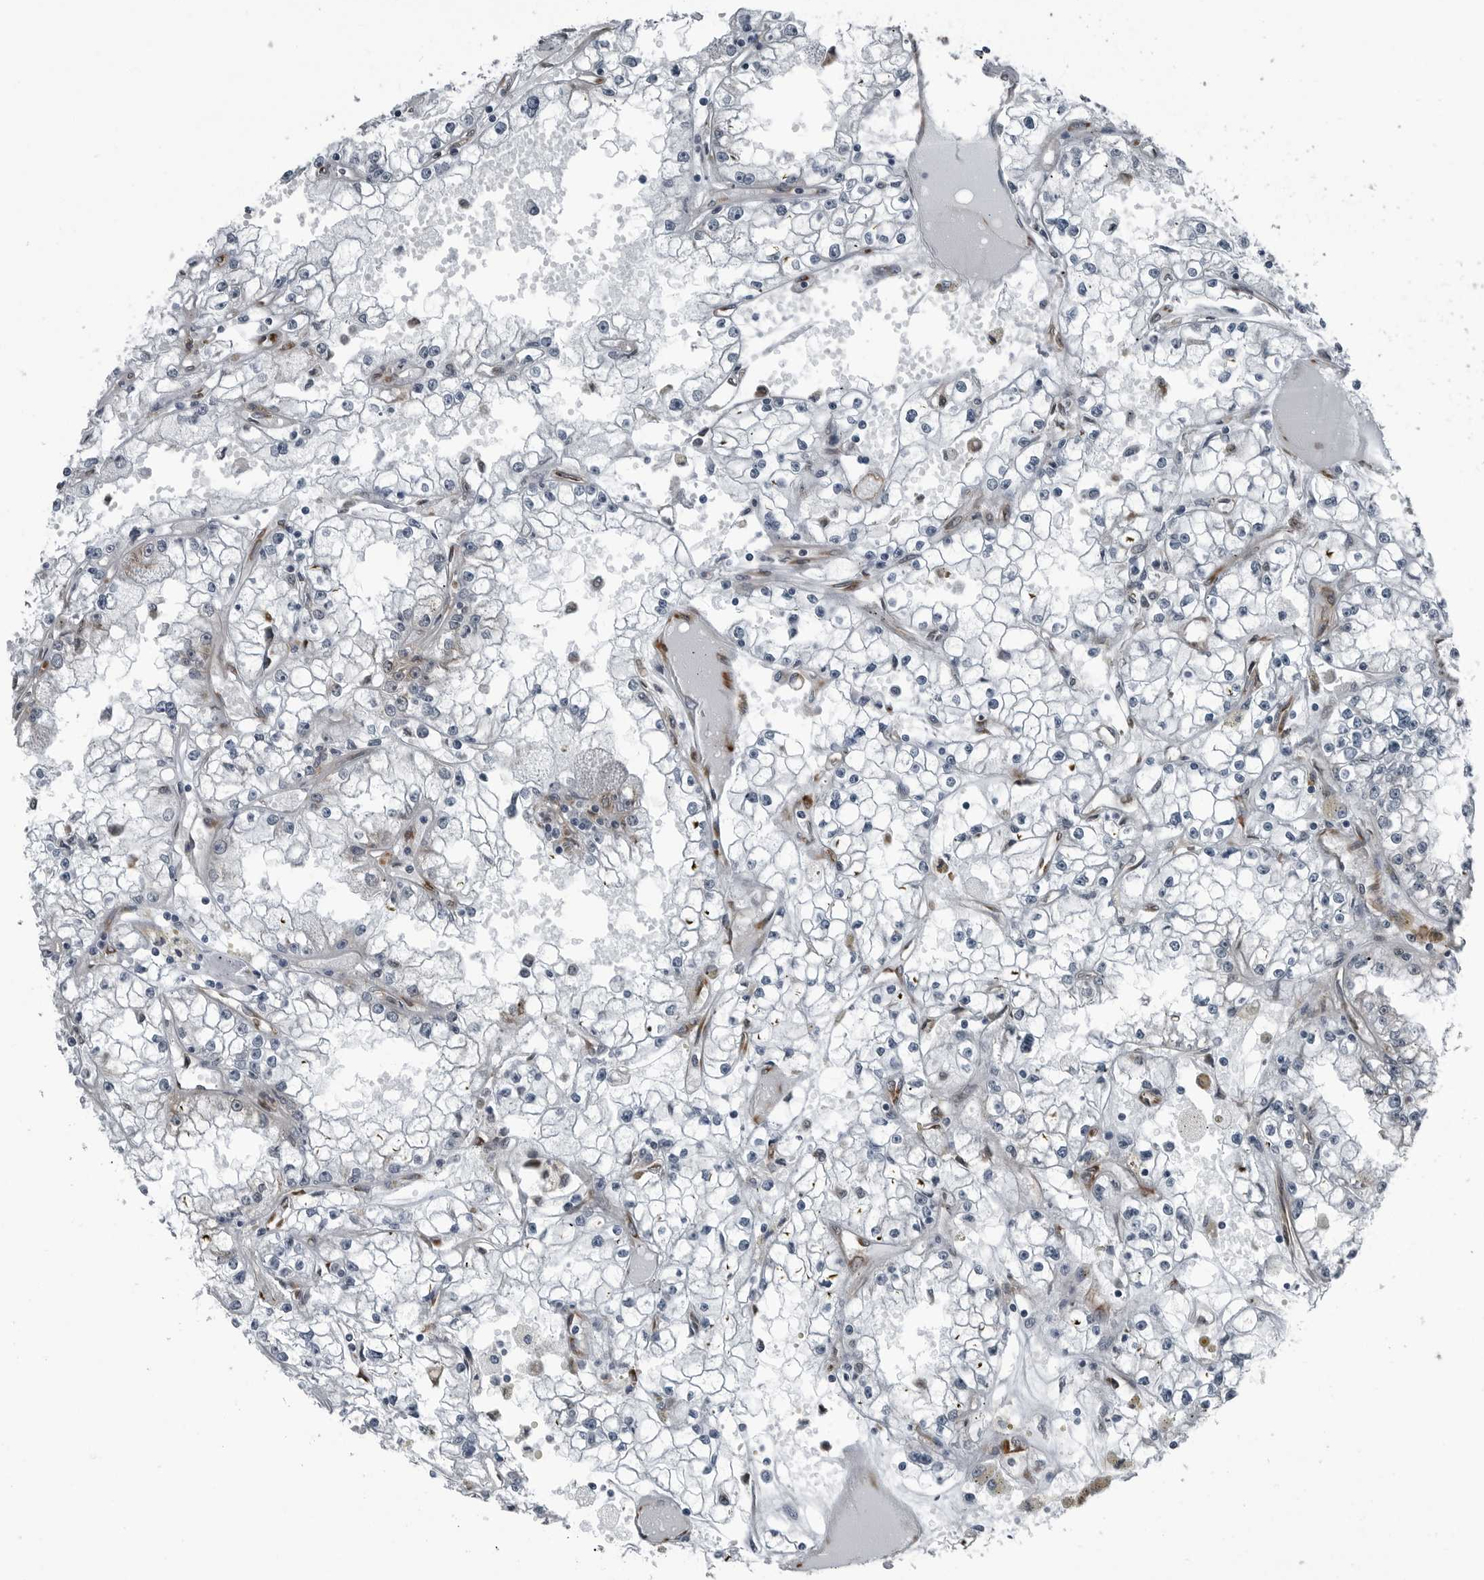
{"staining": {"intensity": "negative", "quantity": "none", "location": "none"}, "tissue": "renal cancer", "cell_type": "Tumor cells", "image_type": "cancer", "snomed": [{"axis": "morphology", "description": "Adenocarcinoma, NOS"}, {"axis": "topography", "description": "Kidney"}], "caption": "This is a histopathology image of immunohistochemistry staining of renal cancer (adenocarcinoma), which shows no positivity in tumor cells.", "gene": "CEP85", "patient": {"sex": "male", "age": 56}}